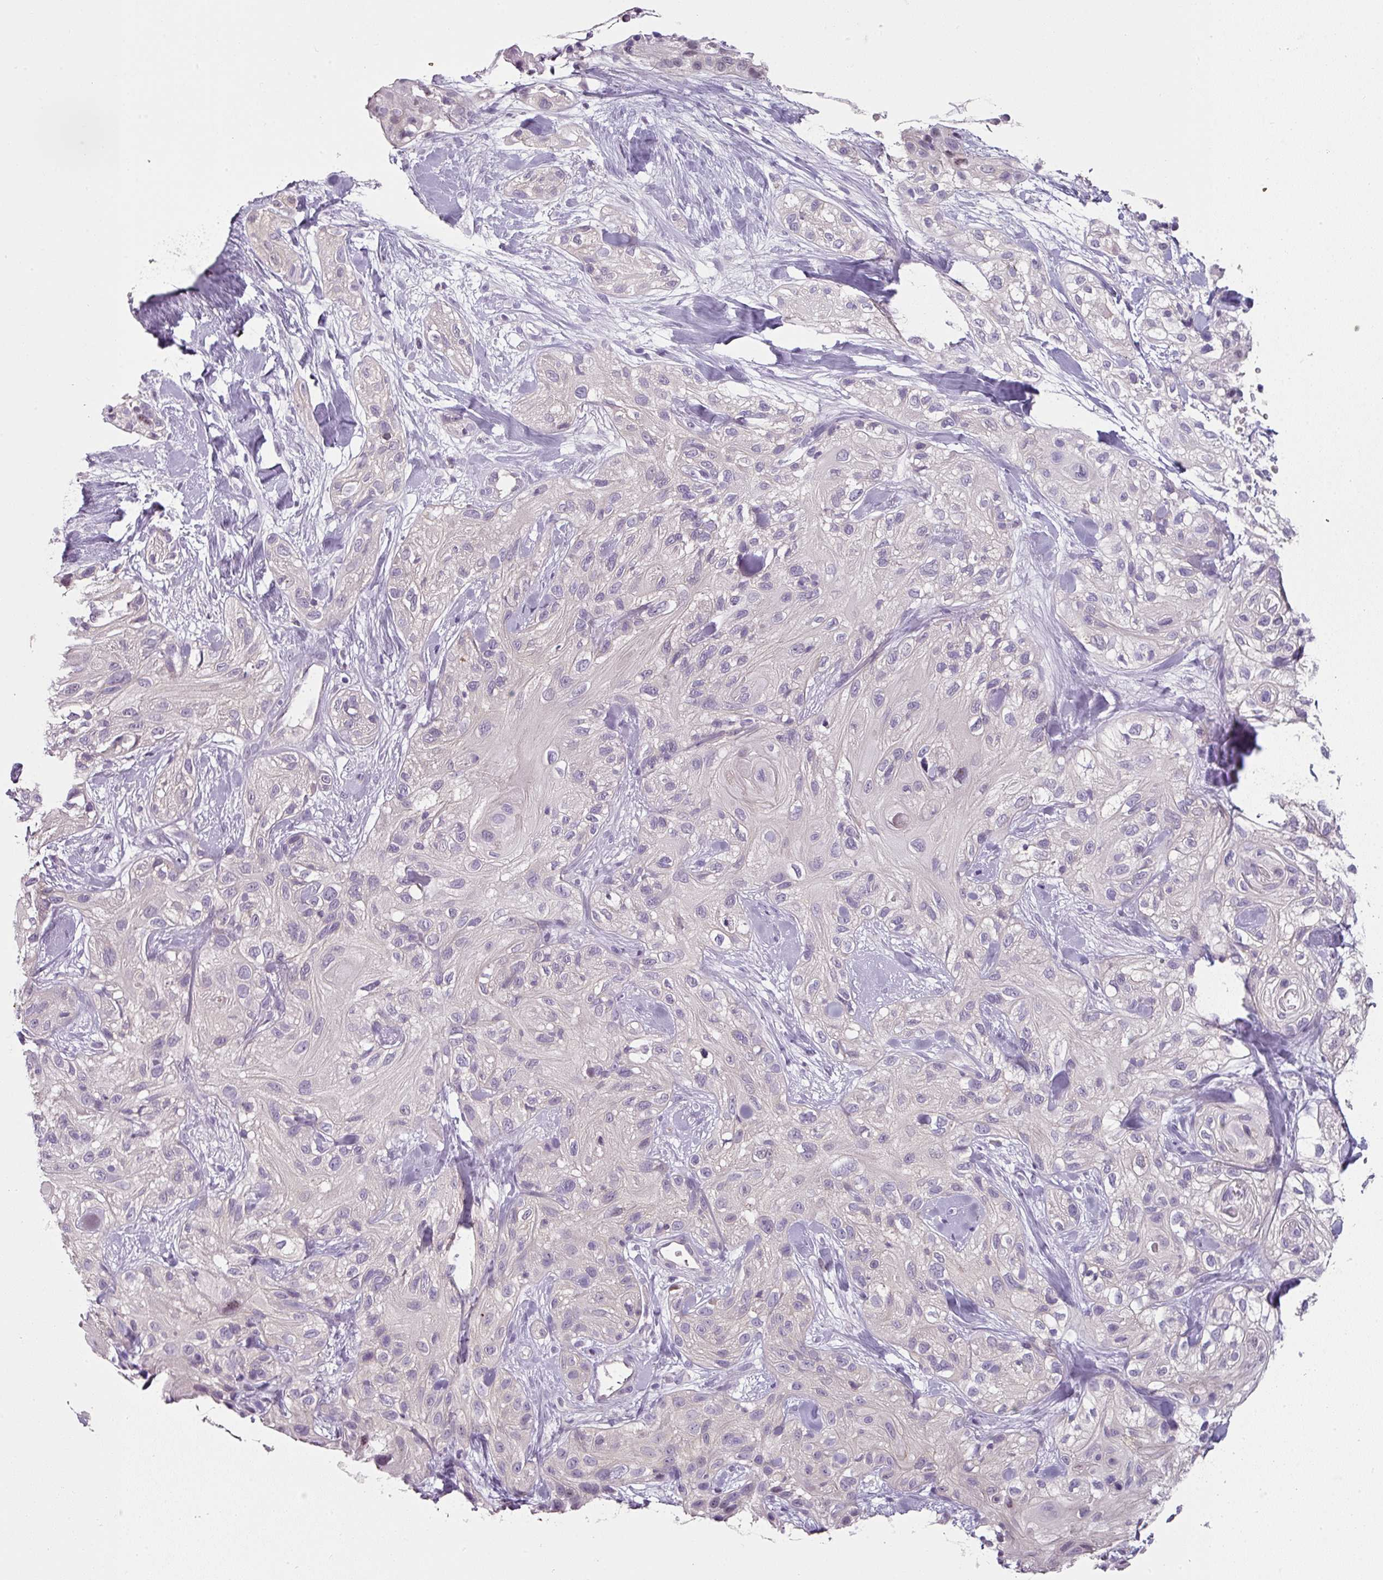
{"staining": {"intensity": "negative", "quantity": "none", "location": "none"}, "tissue": "skin cancer", "cell_type": "Tumor cells", "image_type": "cancer", "snomed": [{"axis": "morphology", "description": "Squamous cell carcinoma, NOS"}, {"axis": "topography", "description": "Skin"}], "caption": "Protein analysis of squamous cell carcinoma (skin) reveals no significant expression in tumor cells.", "gene": "FHAD1", "patient": {"sex": "male", "age": 82}}